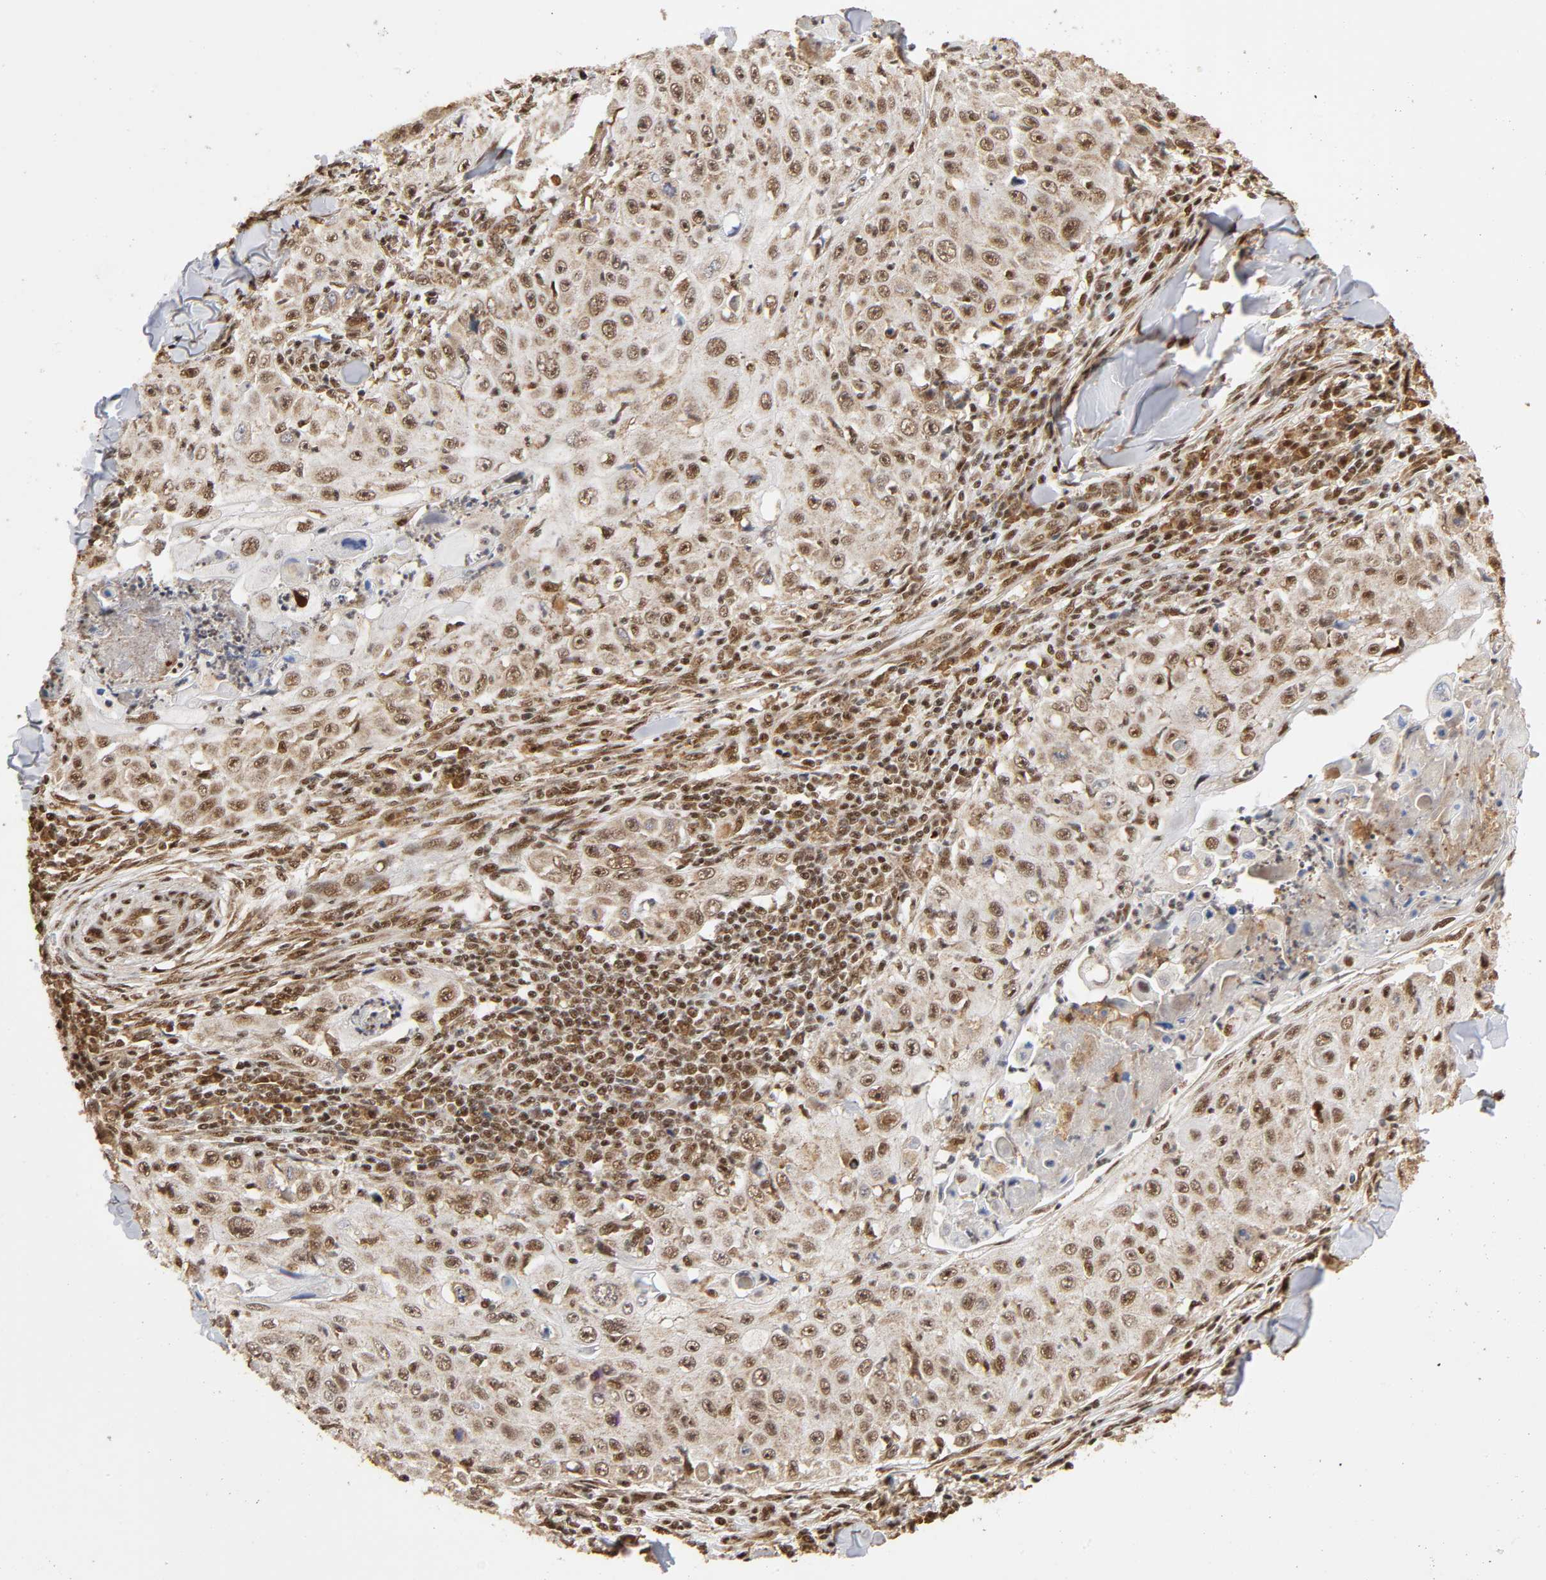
{"staining": {"intensity": "moderate", "quantity": ">75%", "location": "cytoplasmic/membranous,nuclear"}, "tissue": "skin cancer", "cell_type": "Tumor cells", "image_type": "cancer", "snomed": [{"axis": "morphology", "description": "Squamous cell carcinoma, NOS"}, {"axis": "topography", "description": "Skin"}], "caption": "An image of human skin squamous cell carcinoma stained for a protein exhibits moderate cytoplasmic/membranous and nuclear brown staining in tumor cells.", "gene": "RNF122", "patient": {"sex": "male", "age": 86}}